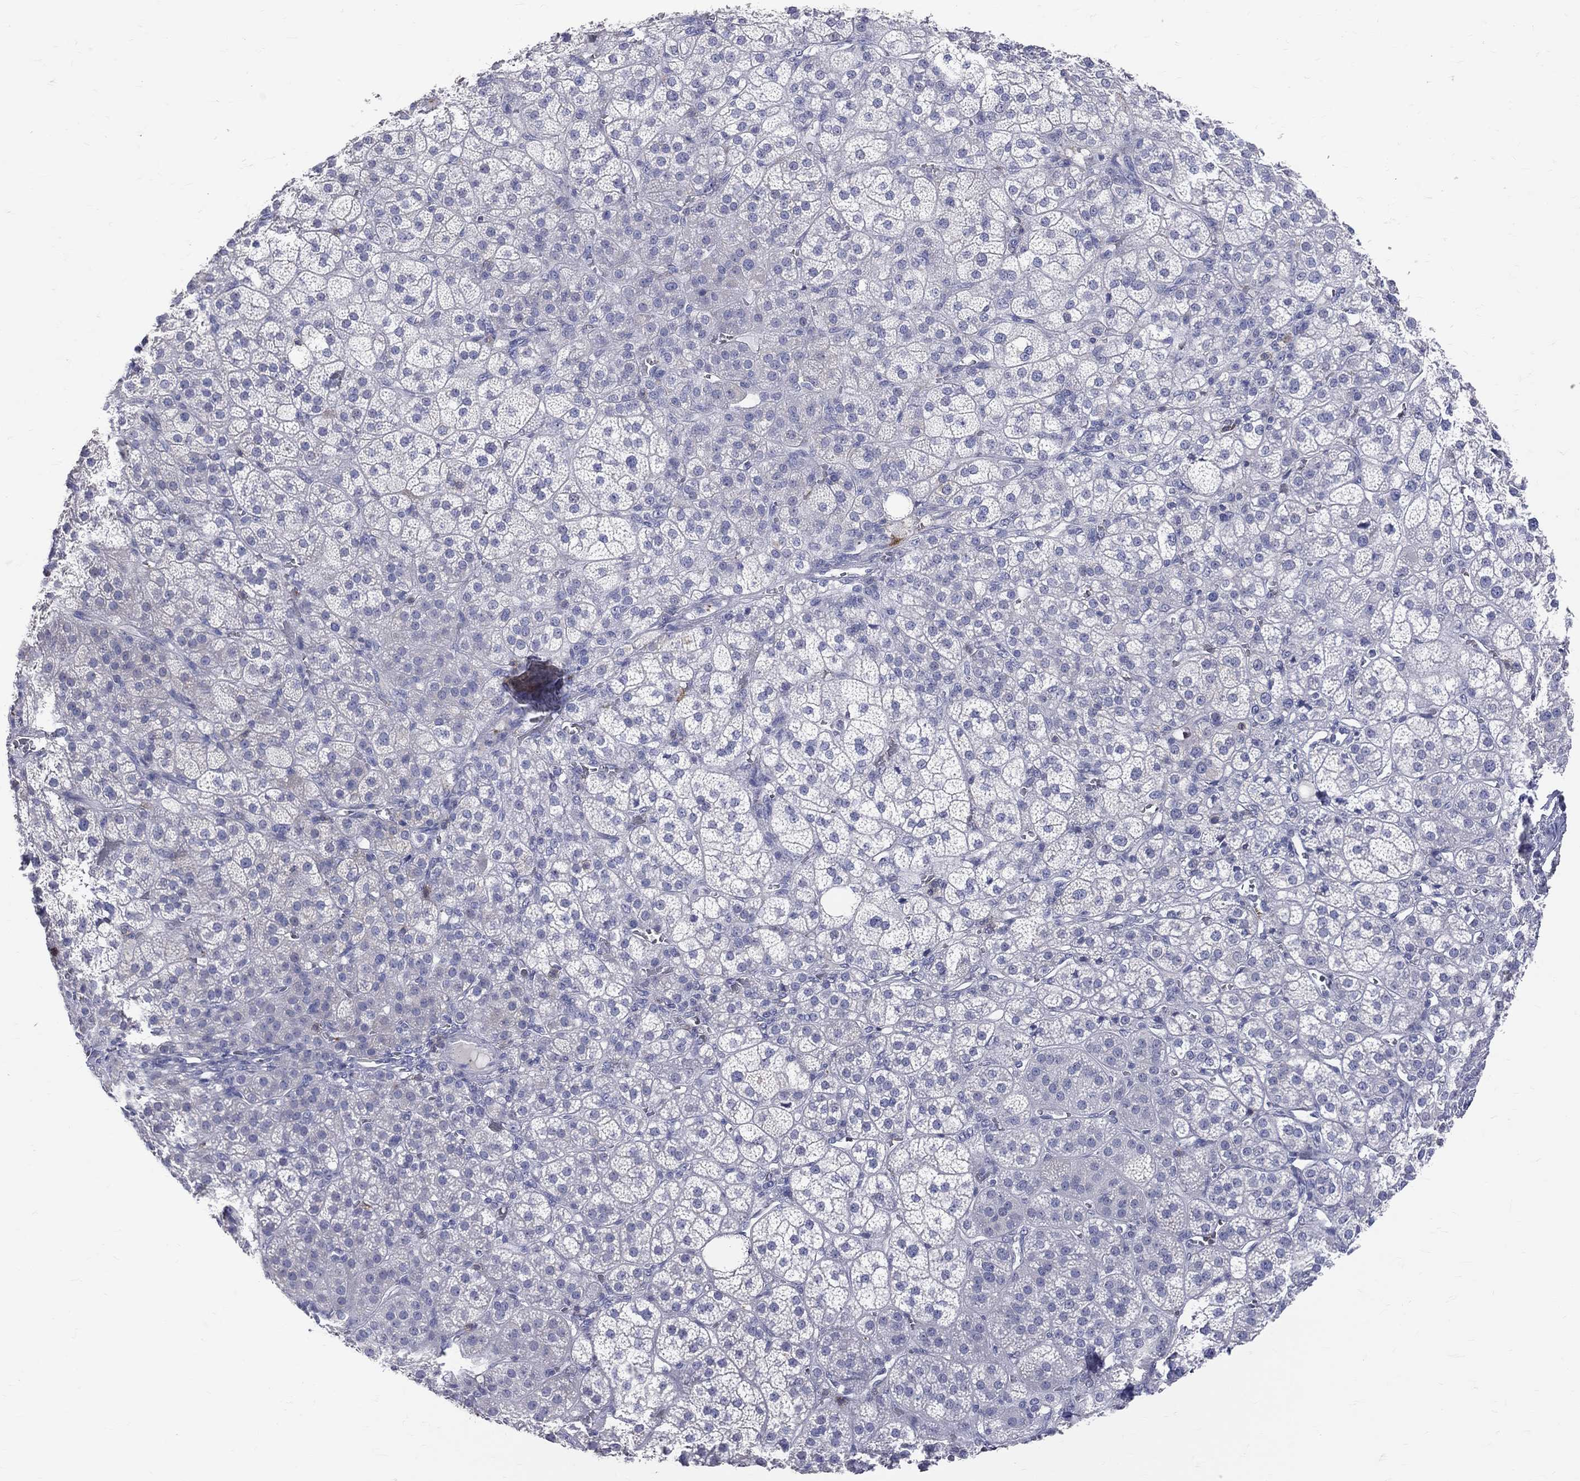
{"staining": {"intensity": "negative", "quantity": "none", "location": "none"}, "tissue": "adrenal gland", "cell_type": "Glandular cells", "image_type": "normal", "snomed": [{"axis": "morphology", "description": "Normal tissue, NOS"}, {"axis": "topography", "description": "Adrenal gland"}], "caption": "This photomicrograph is of normal adrenal gland stained with immunohistochemistry to label a protein in brown with the nuclei are counter-stained blue. There is no staining in glandular cells. (IHC, brightfield microscopy, high magnification).", "gene": "LAT", "patient": {"sex": "female", "age": 60}}